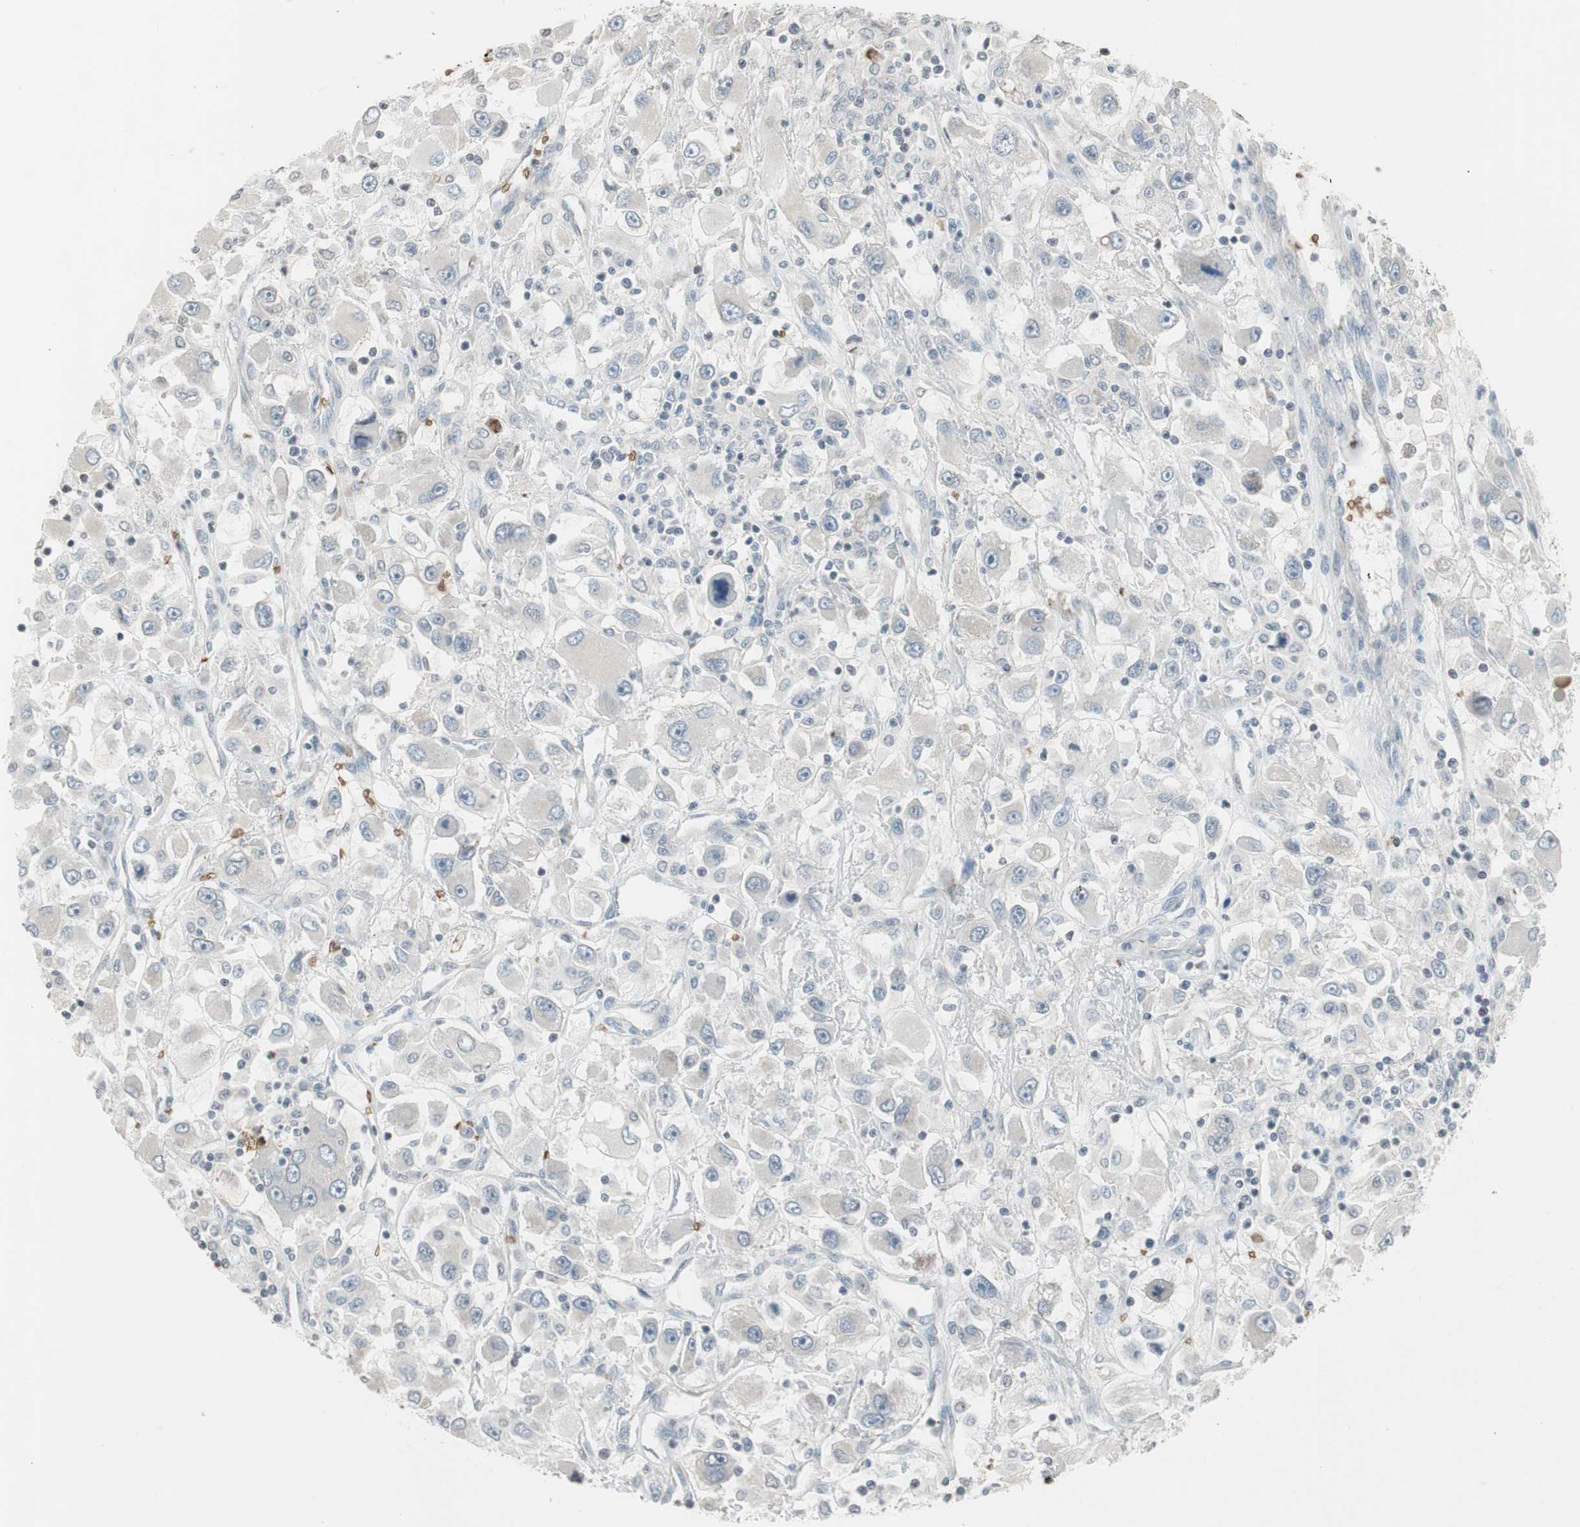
{"staining": {"intensity": "negative", "quantity": "none", "location": "none"}, "tissue": "renal cancer", "cell_type": "Tumor cells", "image_type": "cancer", "snomed": [{"axis": "morphology", "description": "Adenocarcinoma, NOS"}, {"axis": "topography", "description": "Kidney"}], "caption": "Immunohistochemistry photomicrograph of neoplastic tissue: human renal cancer stained with DAB displays no significant protein staining in tumor cells. (Brightfield microscopy of DAB immunohistochemistry (IHC) at high magnification).", "gene": "GYPC", "patient": {"sex": "female", "age": 52}}